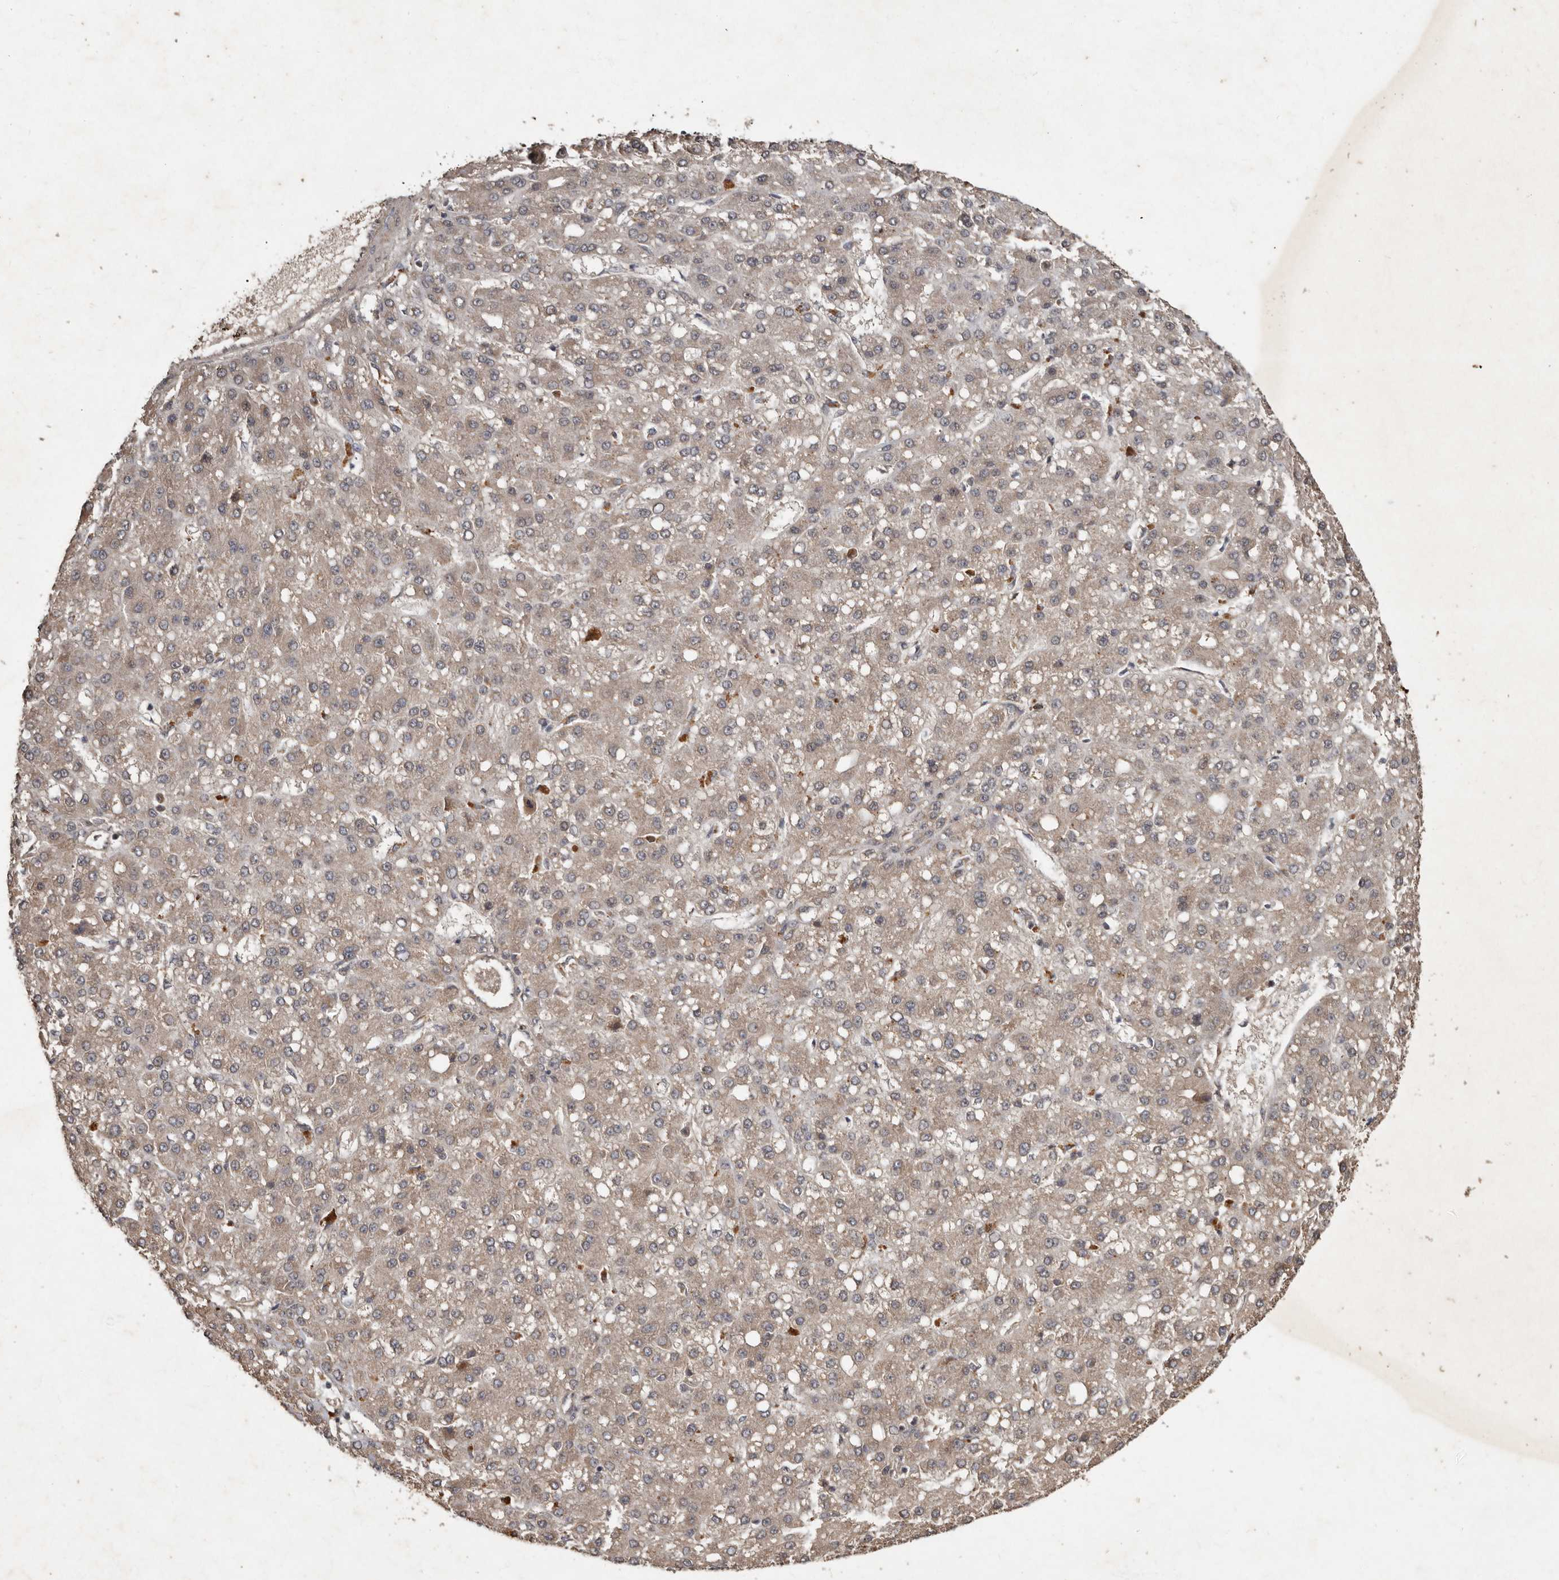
{"staining": {"intensity": "weak", "quantity": ">75%", "location": "cytoplasmic/membranous"}, "tissue": "liver cancer", "cell_type": "Tumor cells", "image_type": "cancer", "snomed": [{"axis": "morphology", "description": "Carcinoma, Hepatocellular, NOS"}, {"axis": "topography", "description": "Liver"}], "caption": "Brown immunohistochemical staining in human liver cancer displays weak cytoplasmic/membranous expression in about >75% of tumor cells. (Brightfield microscopy of DAB IHC at high magnification).", "gene": "KIF26B", "patient": {"sex": "male", "age": 67}}